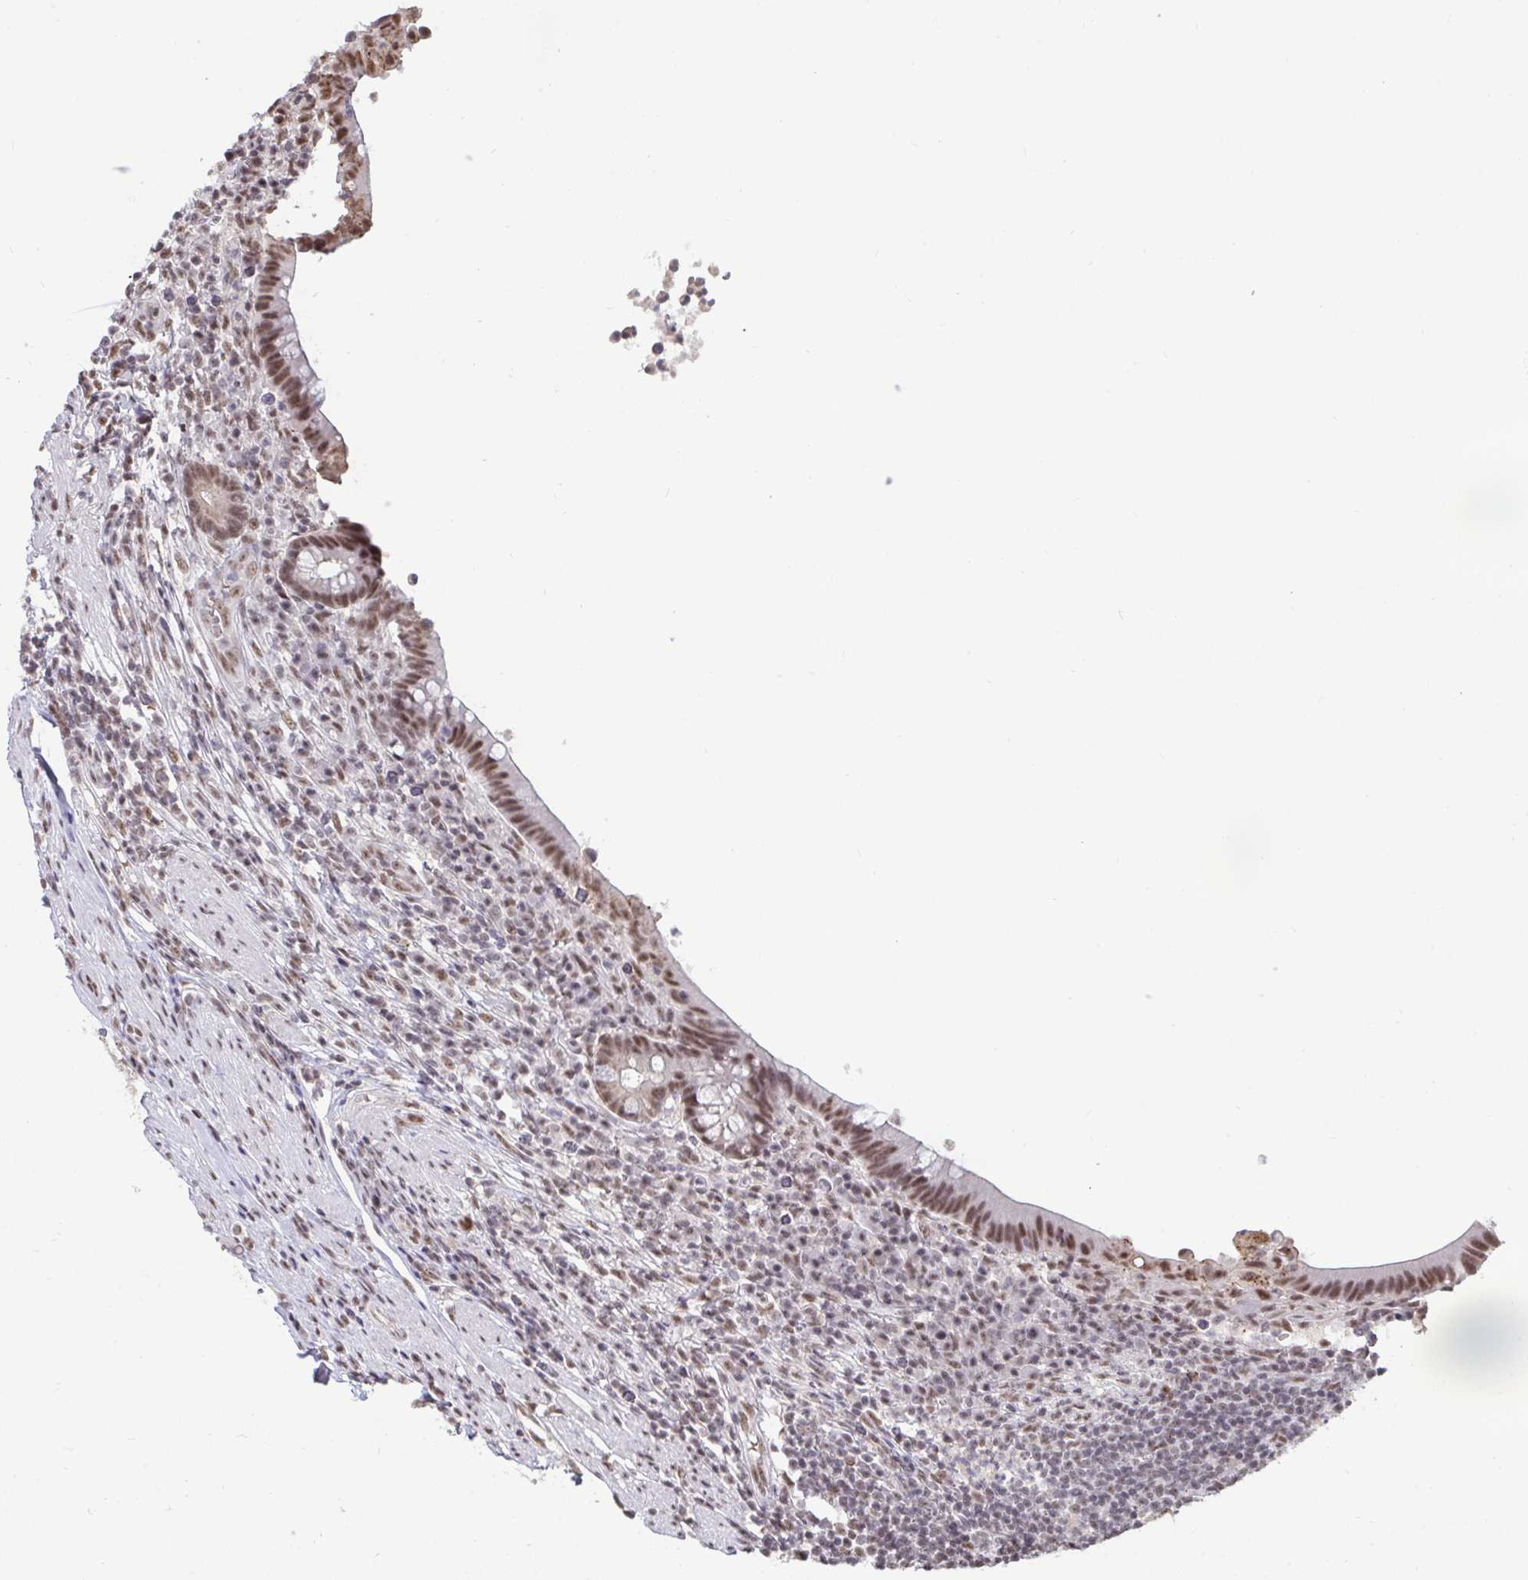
{"staining": {"intensity": "moderate", "quantity": ">75%", "location": "nuclear"}, "tissue": "appendix", "cell_type": "Glandular cells", "image_type": "normal", "snomed": [{"axis": "morphology", "description": "Normal tissue, NOS"}, {"axis": "topography", "description": "Appendix"}], "caption": "Normal appendix was stained to show a protein in brown. There is medium levels of moderate nuclear positivity in approximately >75% of glandular cells. The staining is performed using DAB (3,3'-diaminobenzidine) brown chromogen to label protein expression. The nuclei are counter-stained blue using hematoxylin.", "gene": "PUF60", "patient": {"sex": "female", "age": 56}}